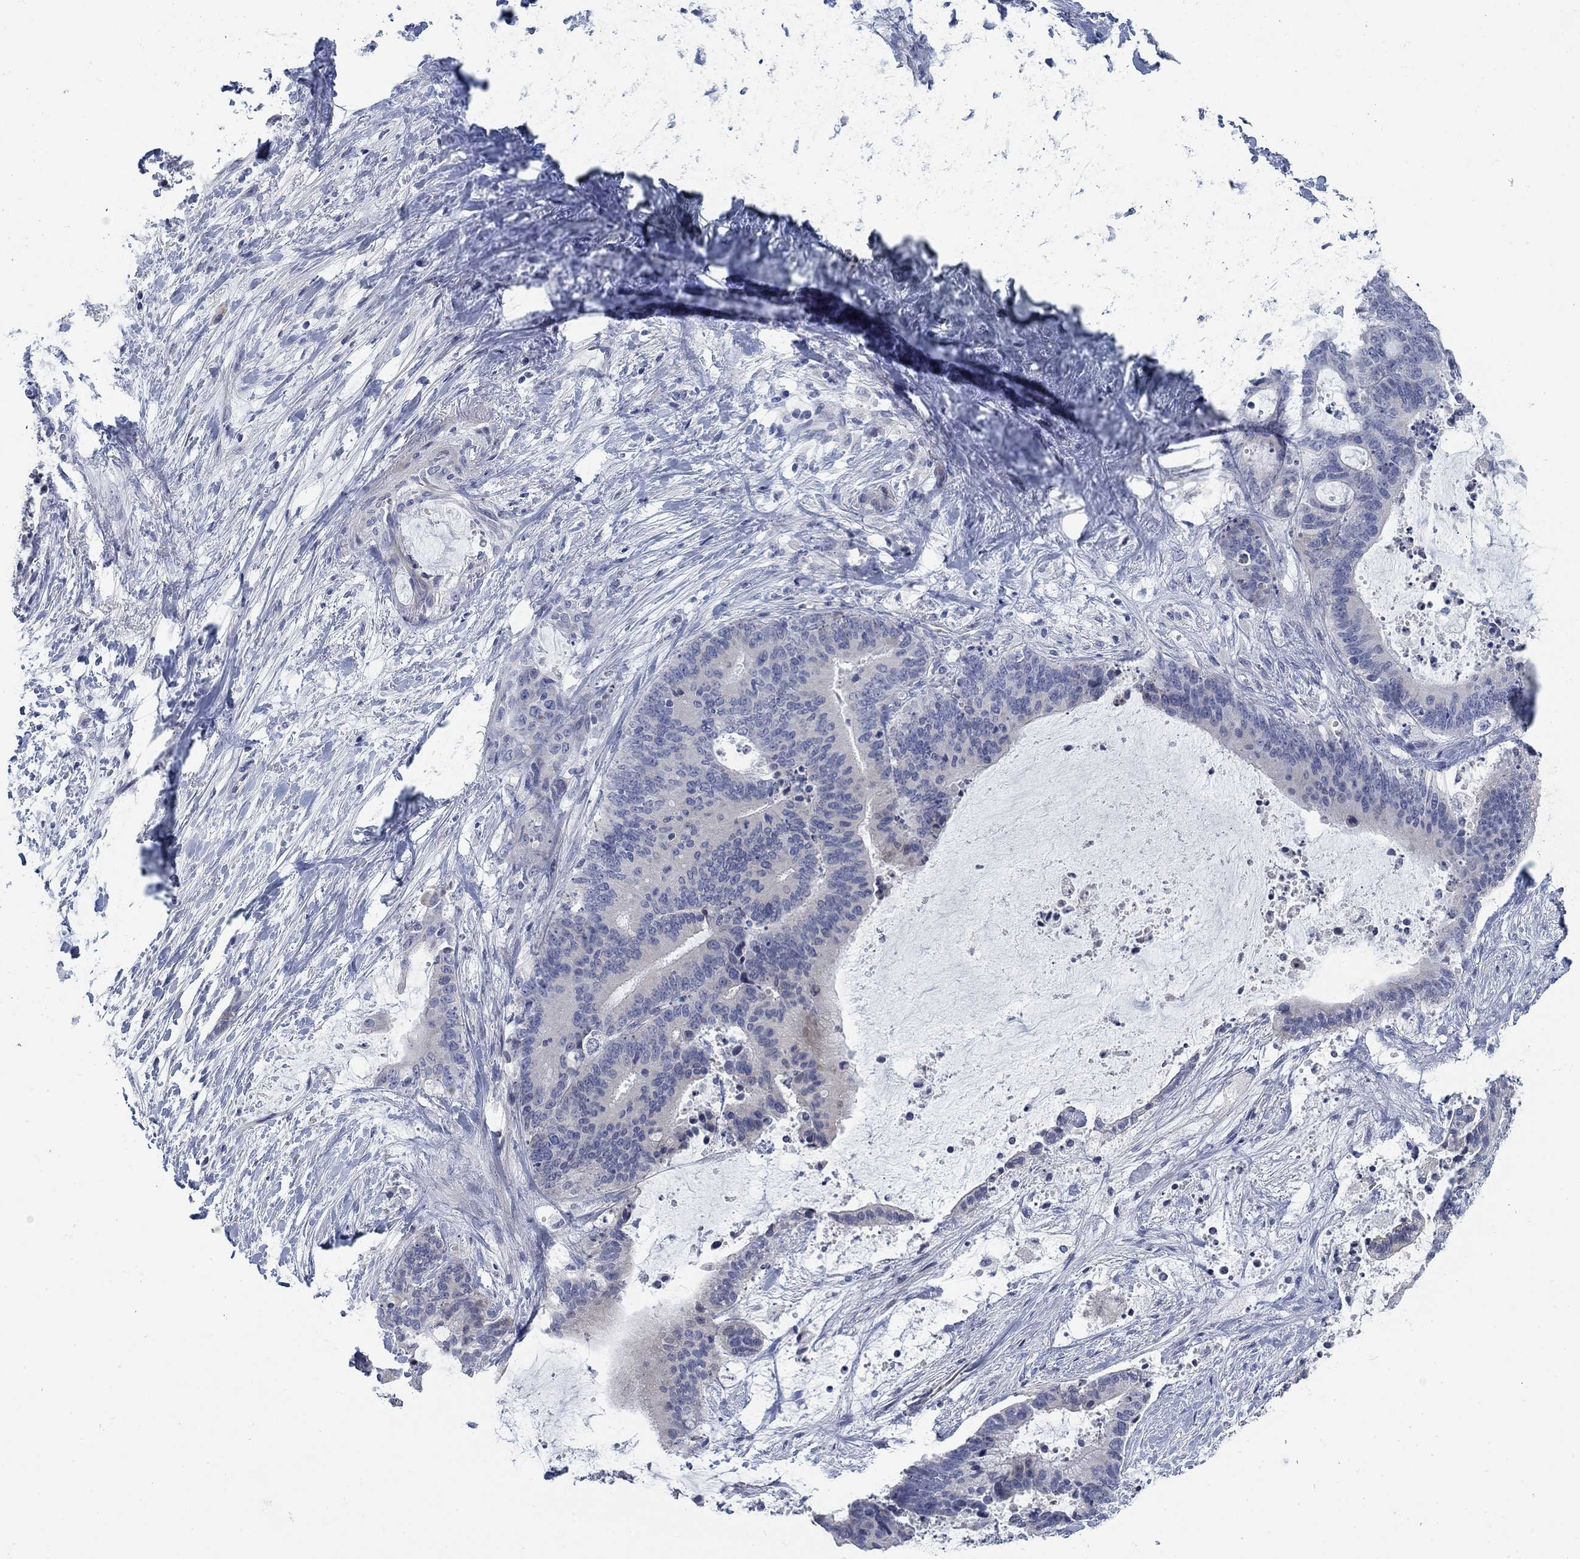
{"staining": {"intensity": "negative", "quantity": "none", "location": "none"}, "tissue": "liver cancer", "cell_type": "Tumor cells", "image_type": "cancer", "snomed": [{"axis": "morphology", "description": "Cholangiocarcinoma"}, {"axis": "topography", "description": "Liver"}], "caption": "High magnification brightfield microscopy of liver cholangiocarcinoma stained with DAB (brown) and counterstained with hematoxylin (blue): tumor cells show no significant positivity.", "gene": "DNER", "patient": {"sex": "female", "age": 73}}